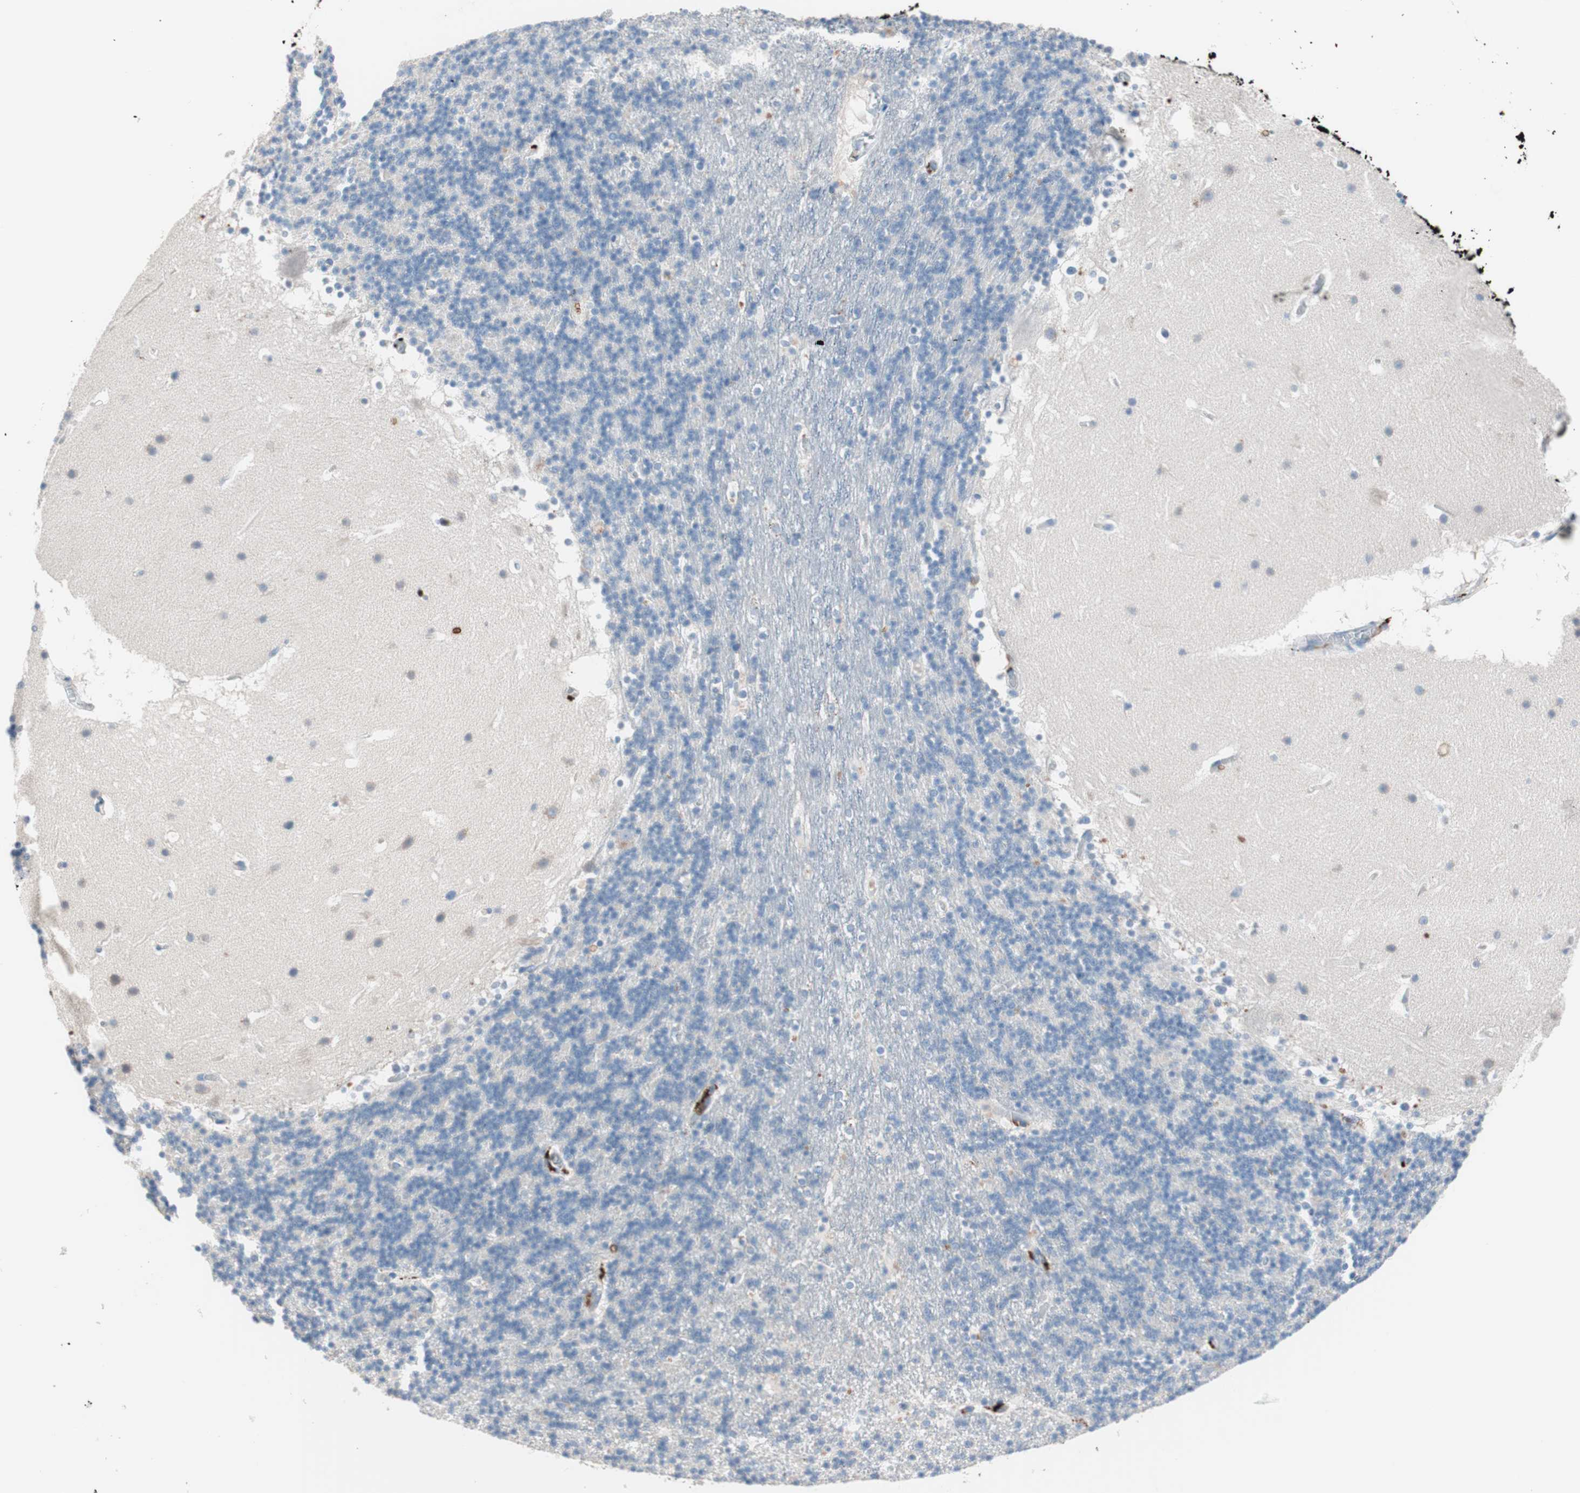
{"staining": {"intensity": "negative", "quantity": "none", "location": "none"}, "tissue": "cerebellum", "cell_type": "Cells in granular layer", "image_type": "normal", "snomed": [{"axis": "morphology", "description": "Normal tissue, NOS"}, {"axis": "topography", "description": "Cerebellum"}], "caption": "DAB (3,3'-diaminobenzidine) immunohistochemical staining of benign human cerebellum displays no significant staining in cells in granular layer.", "gene": "CLEC4D", "patient": {"sex": "male", "age": 45}}